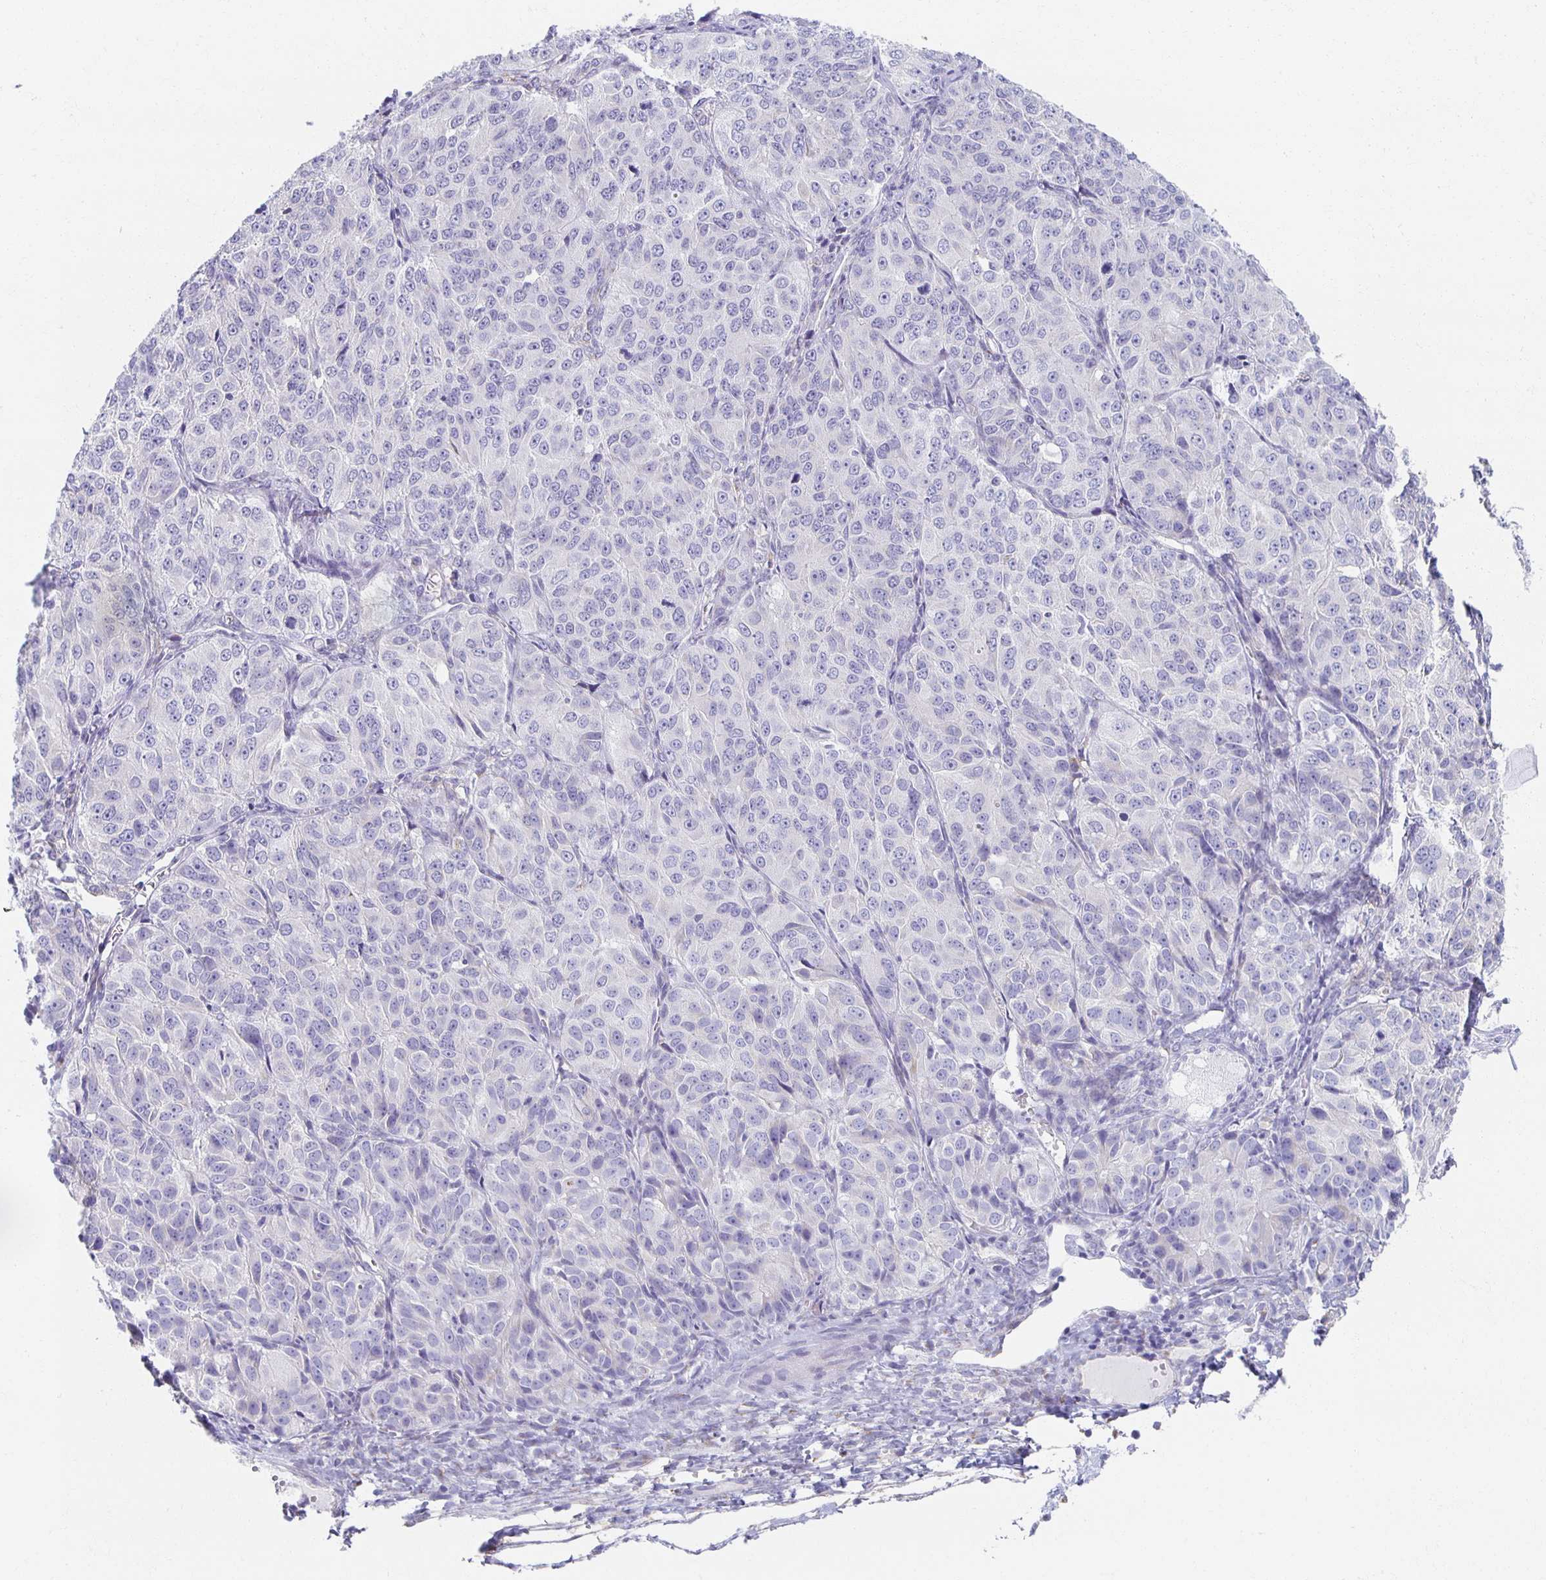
{"staining": {"intensity": "negative", "quantity": "none", "location": "none"}, "tissue": "ovarian cancer", "cell_type": "Tumor cells", "image_type": "cancer", "snomed": [{"axis": "morphology", "description": "Carcinoma, endometroid"}, {"axis": "topography", "description": "Ovary"}], "caption": "An image of human ovarian cancer is negative for staining in tumor cells. Brightfield microscopy of IHC stained with DAB (3,3'-diaminobenzidine) (brown) and hematoxylin (blue), captured at high magnification.", "gene": "TEX44", "patient": {"sex": "female", "age": 51}}